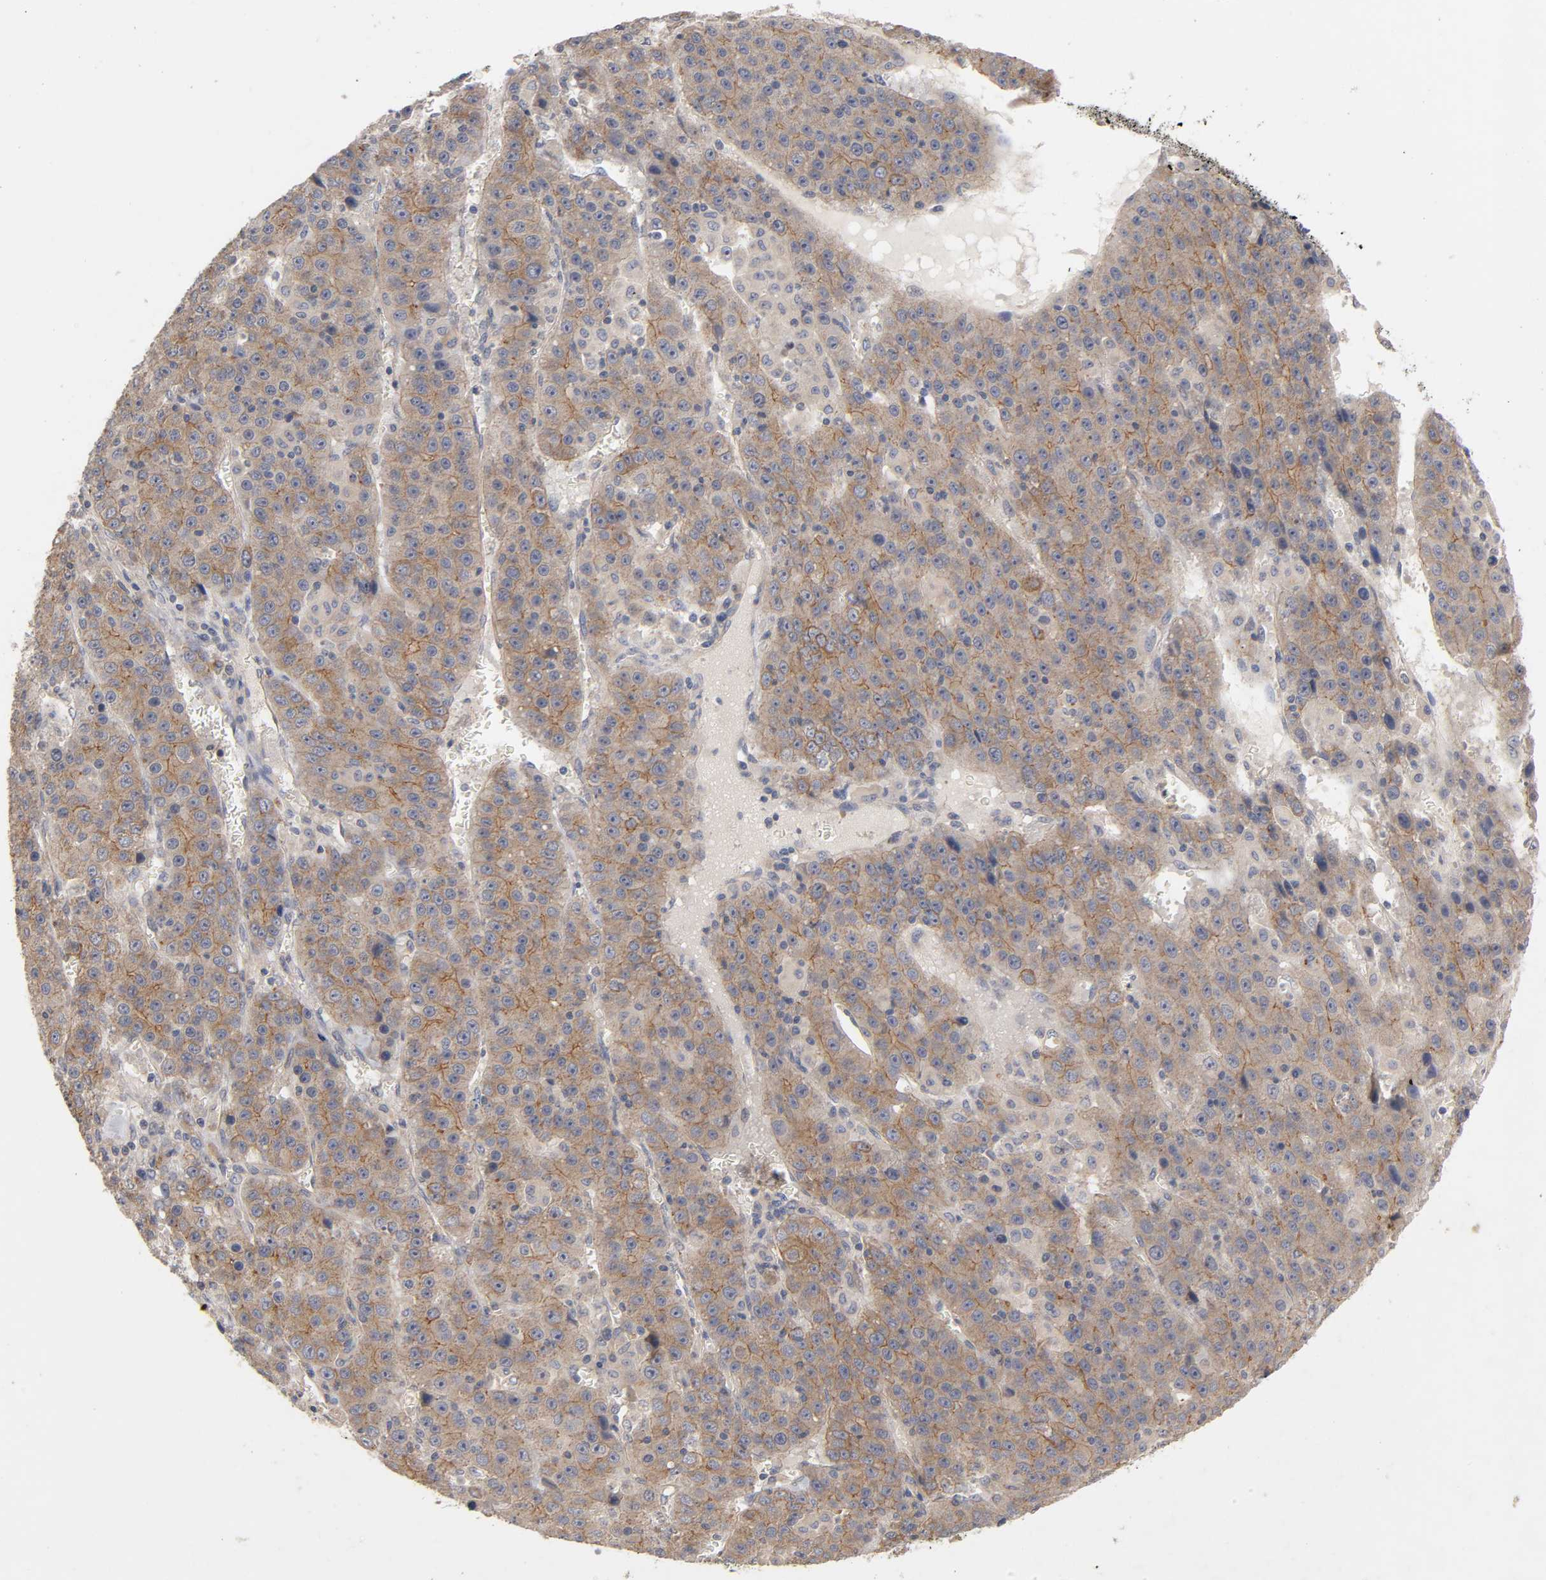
{"staining": {"intensity": "moderate", "quantity": ">75%", "location": "cytoplasmic/membranous"}, "tissue": "liver cancer", "cell_type": "Tumor cells", "image_type": "cancer", "snomed": [{"axis": "morphology", "description": "Carcinoma, Hepatocellular, NOS"}, {"axis": "topography", "description": "Liver"}], "caption": "This micrograph displays IHC staining of liver cancer (hepatocellular carcinoma), with medium moderate cytoplasmic/membranous expression in approximately >75% of tumor cells.", "gene": "PDZD11", "patient": {"sex": "female", "age": 53}}